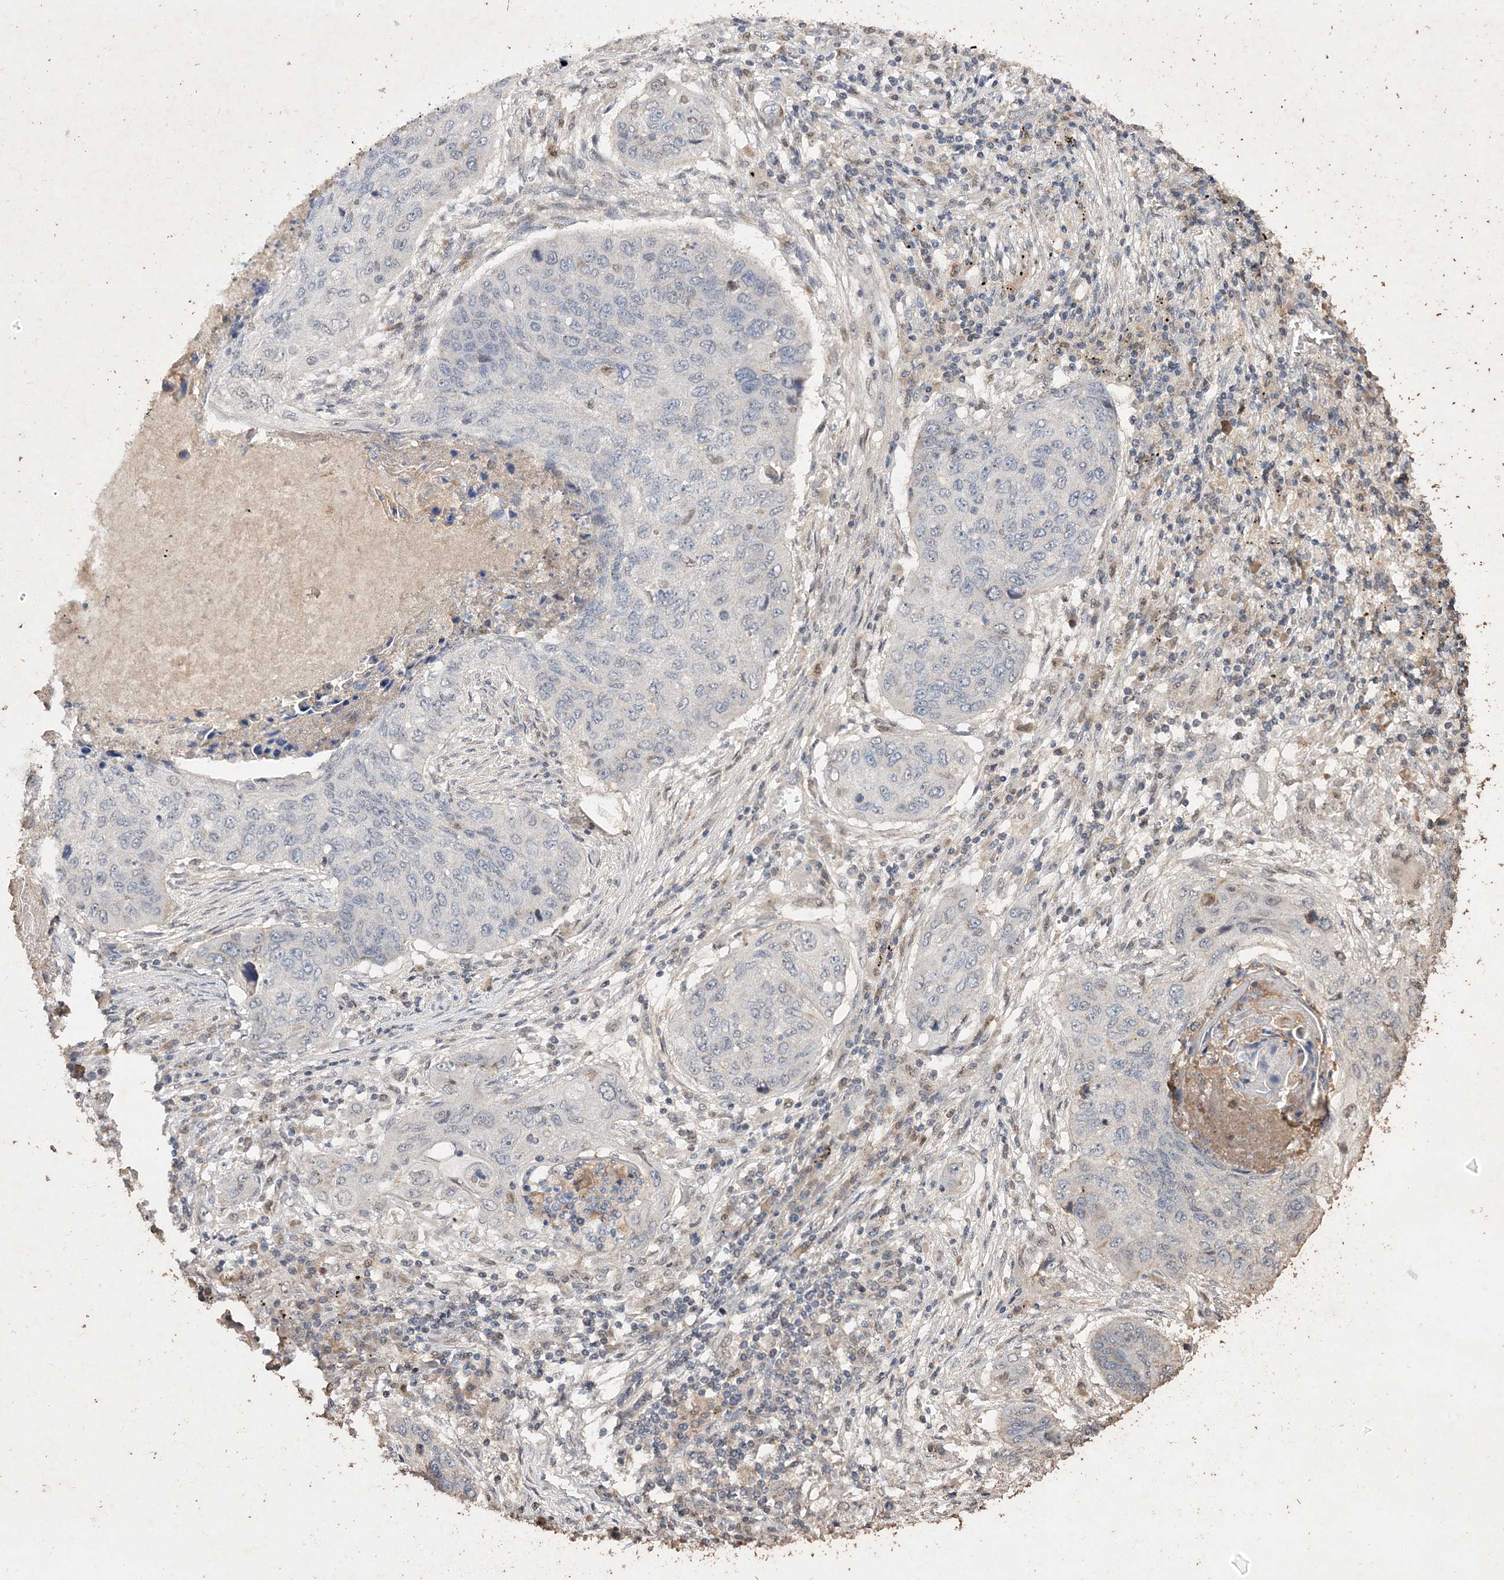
{"staining": {"intensity": "negative", "quantity": "none", "location": "none"}, "tissue": "lung cancer", "cell_type": "Tumor cells", "image_type": "cancer", "snomed": [{"axis": "morphology", "description": "Squamous cell carcinoma, NOS"}, {"axis": "topography", "description": "Lung"}], "caption": "Squamous cell carcinoma (lung) stained for a protein using immunohistochemistry demonstrates no staining tumor cells.", "gene": "C3orf38", "patient": {"sex": "female", "age": 63}}